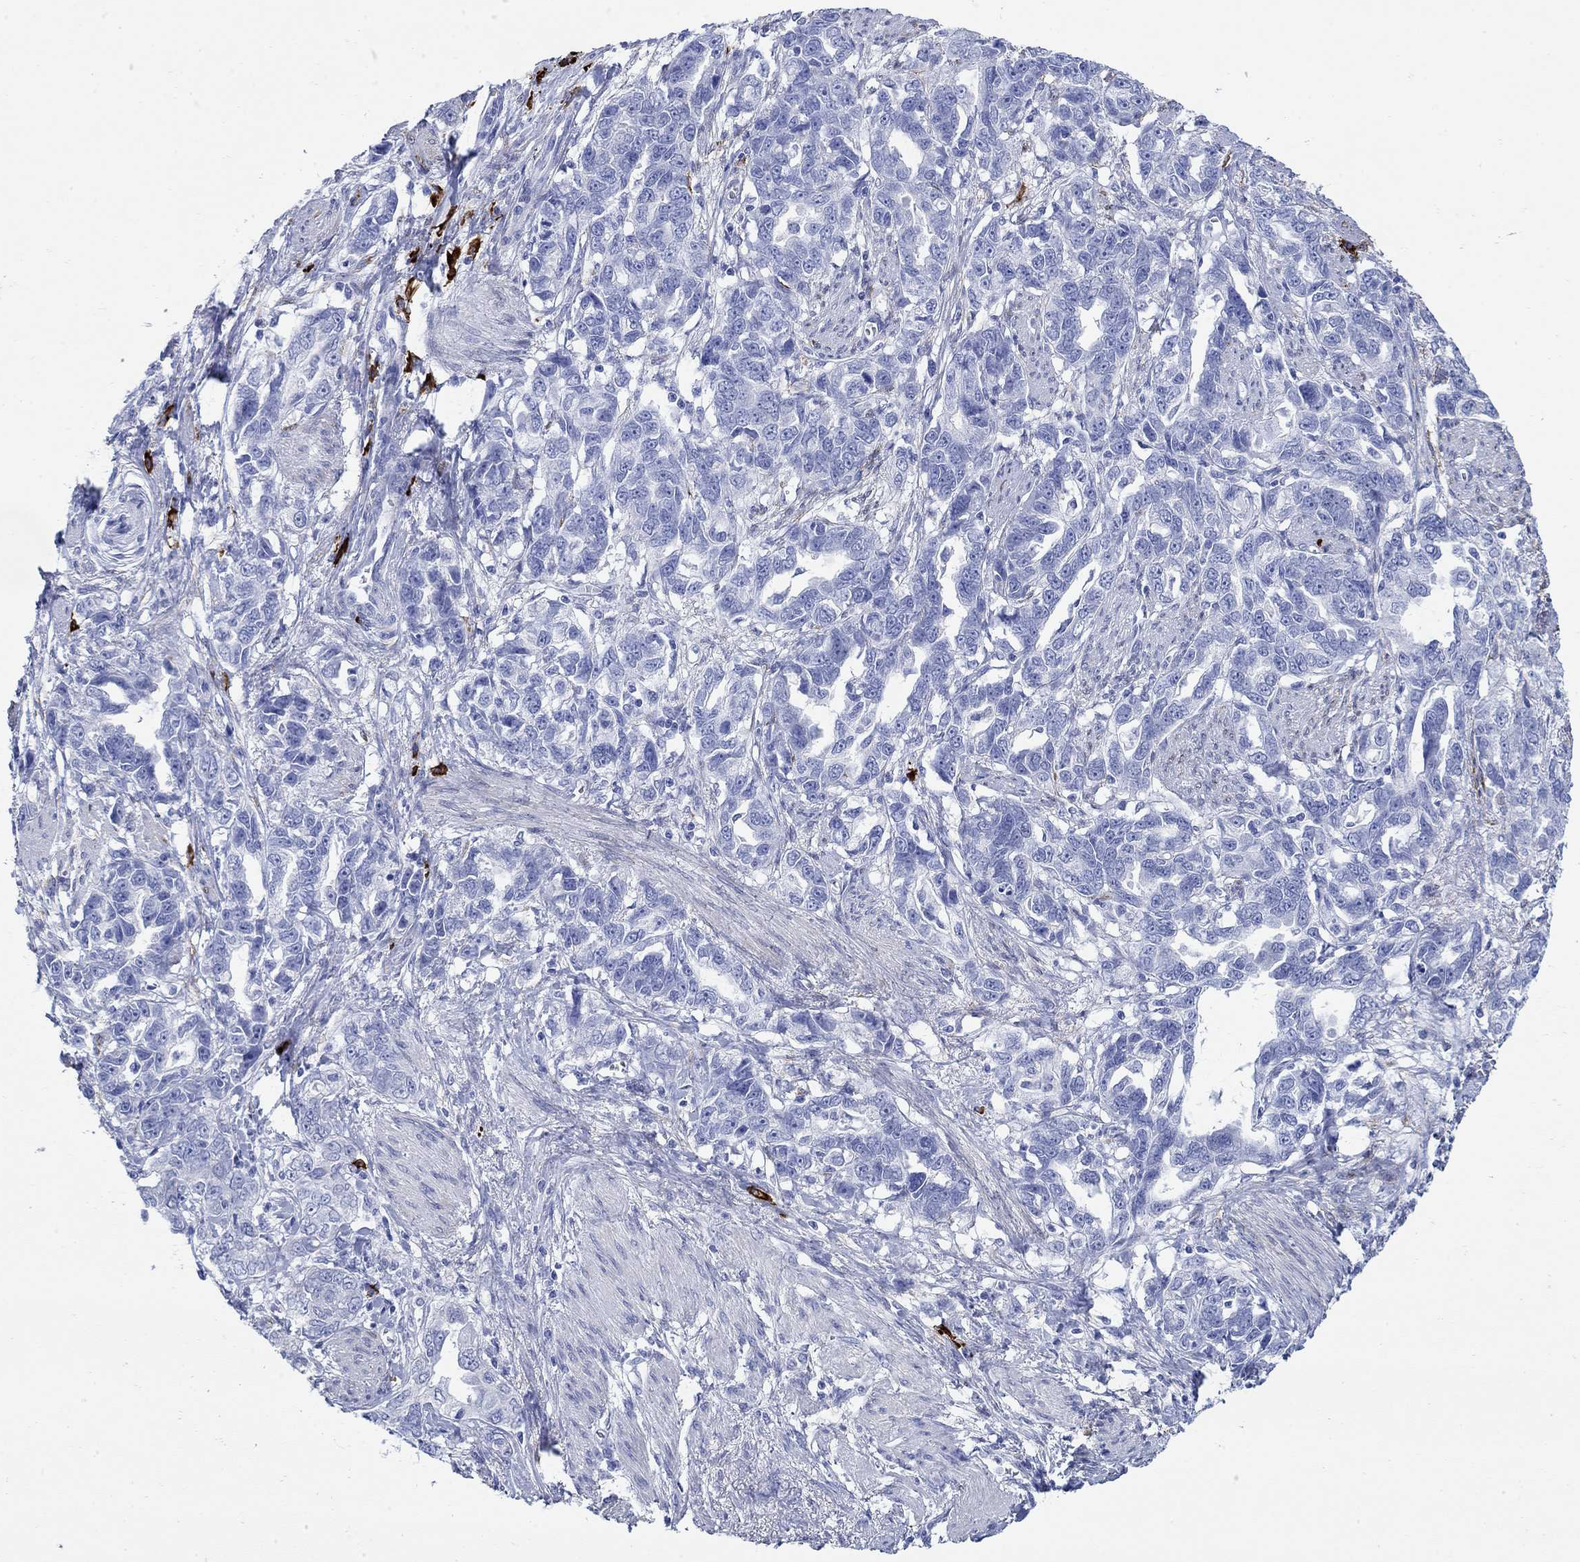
{"staining": {"intensity": "negative", "quantity": "none", "location": "none"}, "tissue": "ovarian cancer", "cell_type": "Tumor cells", "image_type": "cancer", "snomed": [{"axis": "morphology", "description": "Cystadenocarcinoma, serous, NOS"}, {"axis": "topography", "description": "Ovary"}], "caption": "Protein analysis of serous cystadenocarcinoma (ovarian) displays no significant staining in tumor cells.", "gene": "P2RY6", "patient": {"sex": "female", "age": 51}}